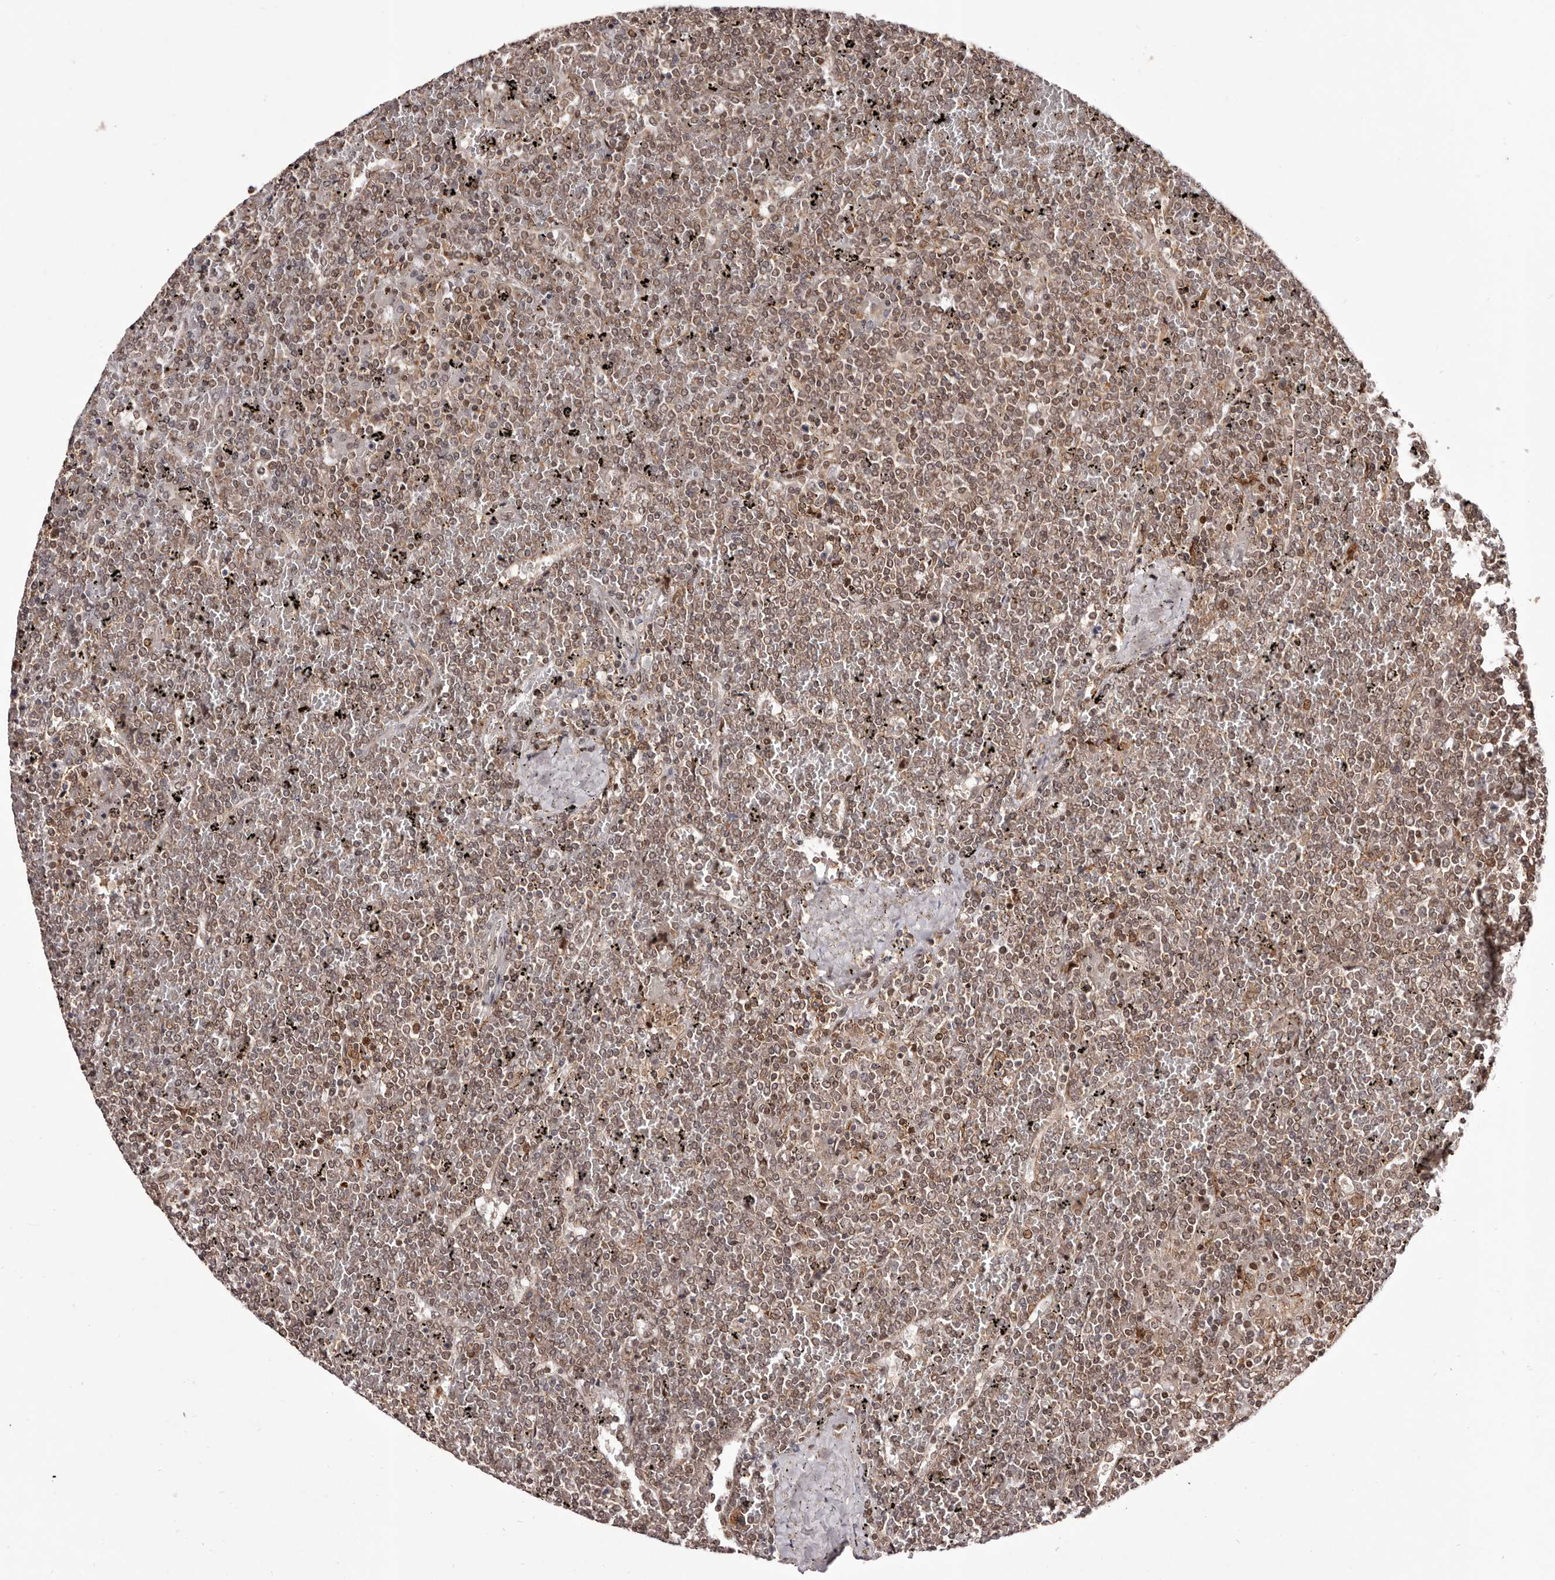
{"staining": {"intensity": "weak", "quantity": ">75%", "location": "nuclear"}, "tissue": "lymphoma", "cell_type": "Tumor cells", "image_type": "cancer", "snomed": [{"axis": "morphology", "description": "Malignant lymphoma, non-Hodgkin's type, Low grade"}, {"axis": "topography", "description": "Spleen"}], "caption": "The immunohistochemical stain labels weak nuclear positivity in tumor cells of malignant lymphoma, non-Hodgkin's type (low-grade) tissue.", "gene": "FBXO5", "patient": {"sex": "female", "age": 19}}